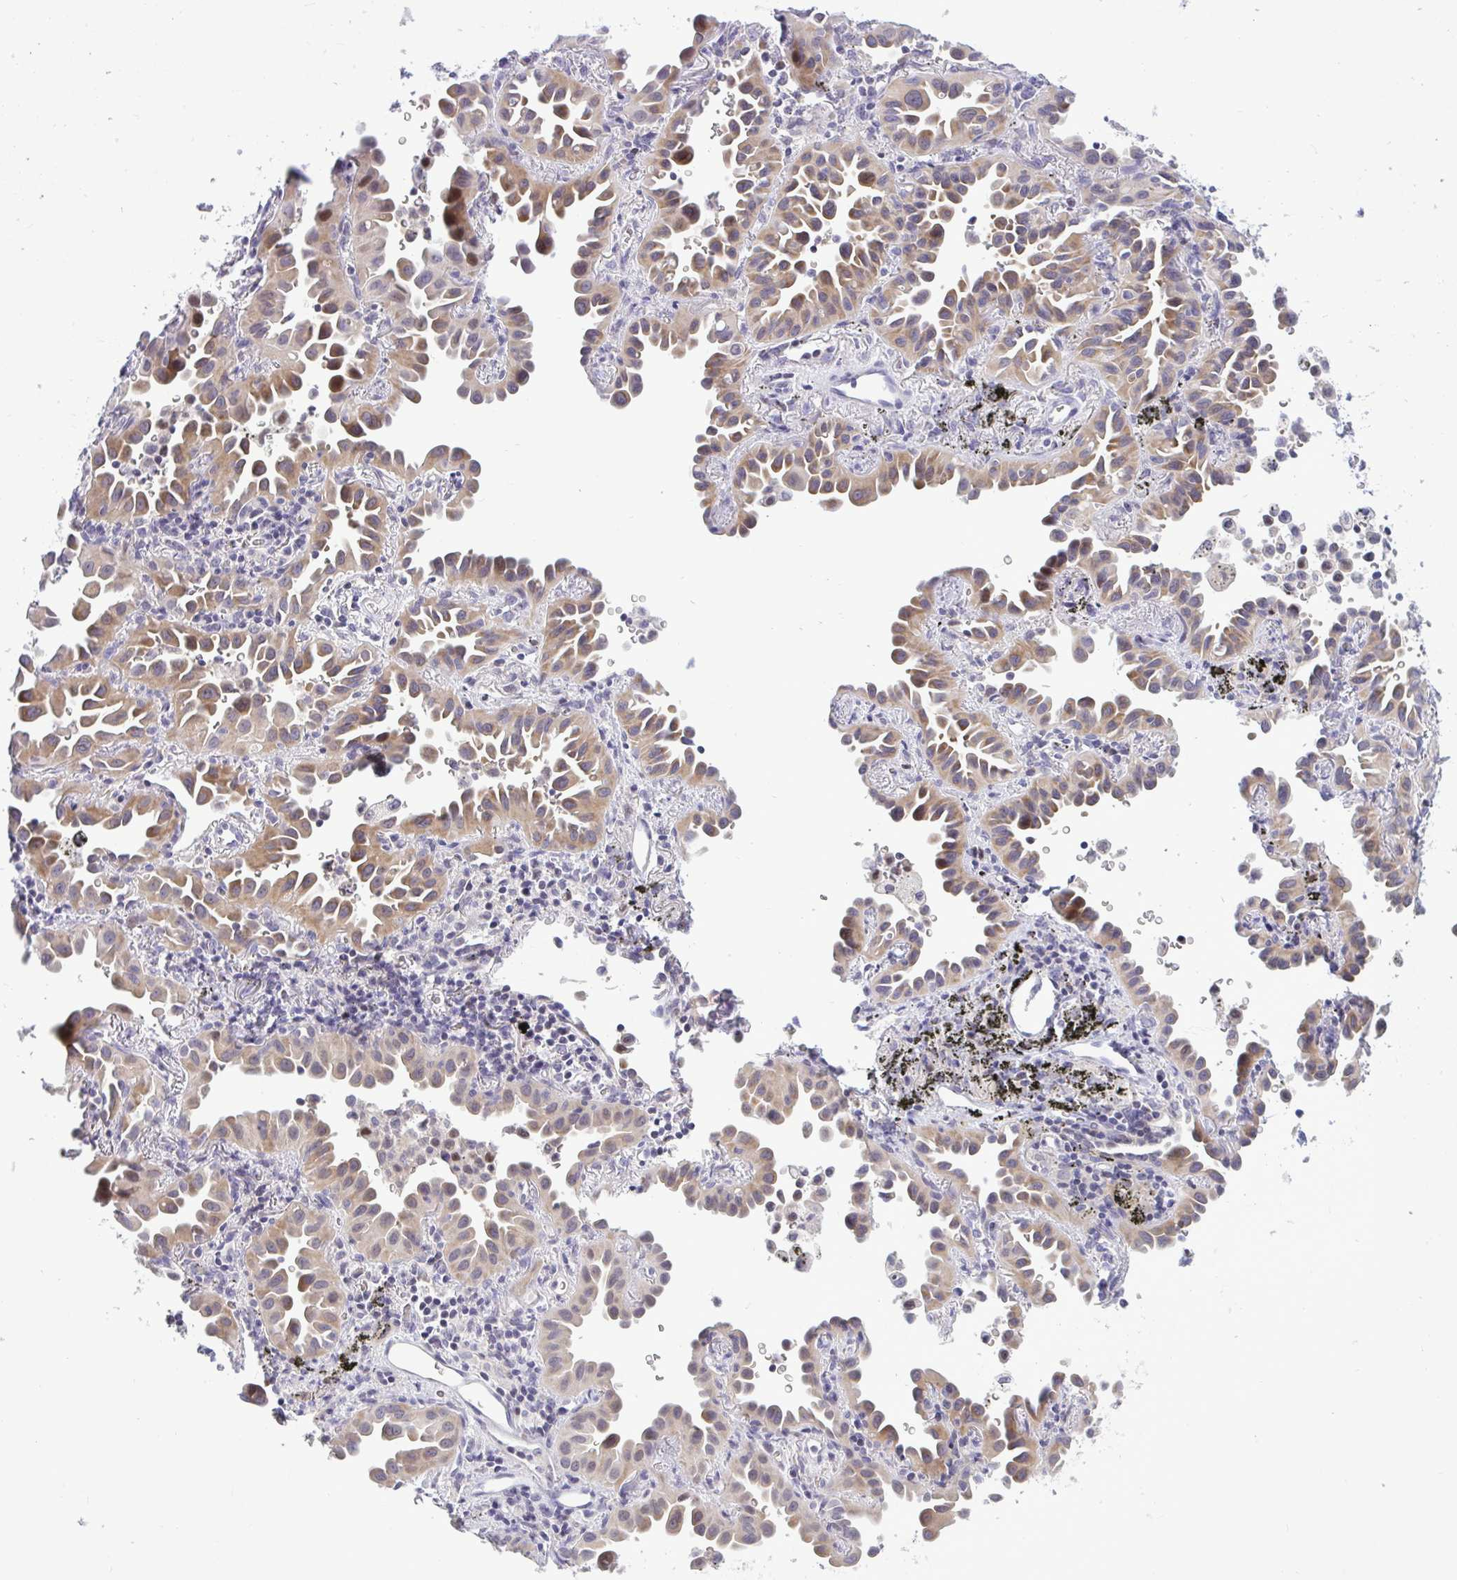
{"staining": {"intensity": "moderate", "quantity": ">75%", "location": "cytoplasmic/membranous"}, "tissue": "lung cancer", "cell_type": "Tumor cells", "image_type": "cancer", "snomed": [{"axis": "morphology", "description": "Adenocarcinoma, NOS"}, {"axis": "topography", "description": "Lung"}], "caption": "Immunohistochemistry histopathology image of lung cancer (adenocarcinoma) stained for a protein (brown), which displays medium levels of moderate cytoplasmic/membranous expression in about >75% of tumor cells.", "gene": "EPOP", "patient": {"sex": "male", "age": 68}}